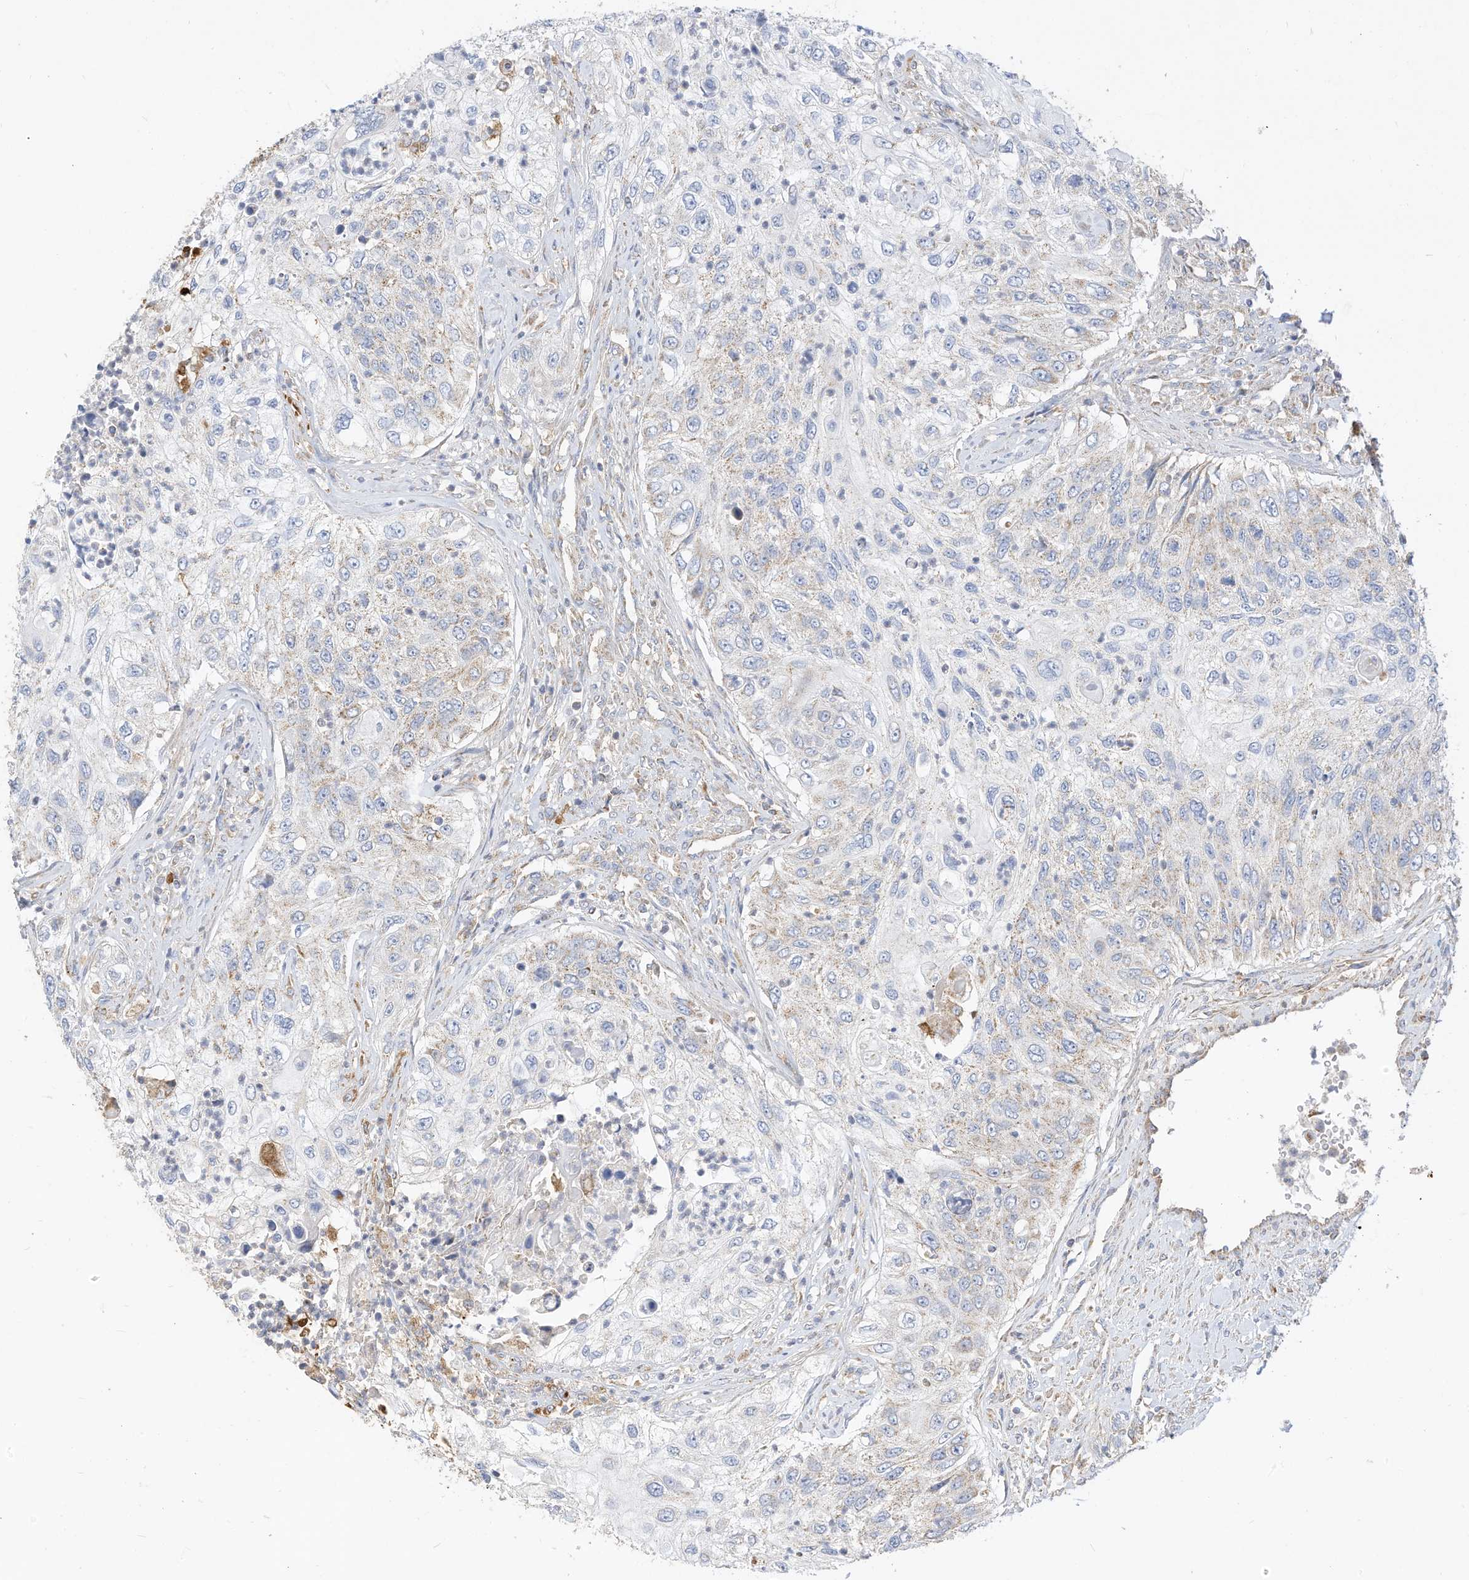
{"staining": {"intensity": "negative", "quantity": "none", "location": "none"}, "tissue": "urothelial cancer", "cell_type": "Tumor cells", "image_type": "cancer", "snomed": [{"axis": "morphology", "description": "Urothelial carcinoma, High grade"}, {"axis": "topography", "description": "Urinary bladder"}], "caption": "Human high-grade urothelial carcinoma stained for a protein using immunohistochemistry demonstrates no staining in tumor cells.", "gene": "RHOH", "patient": {"sex": "female", "age": 60}}